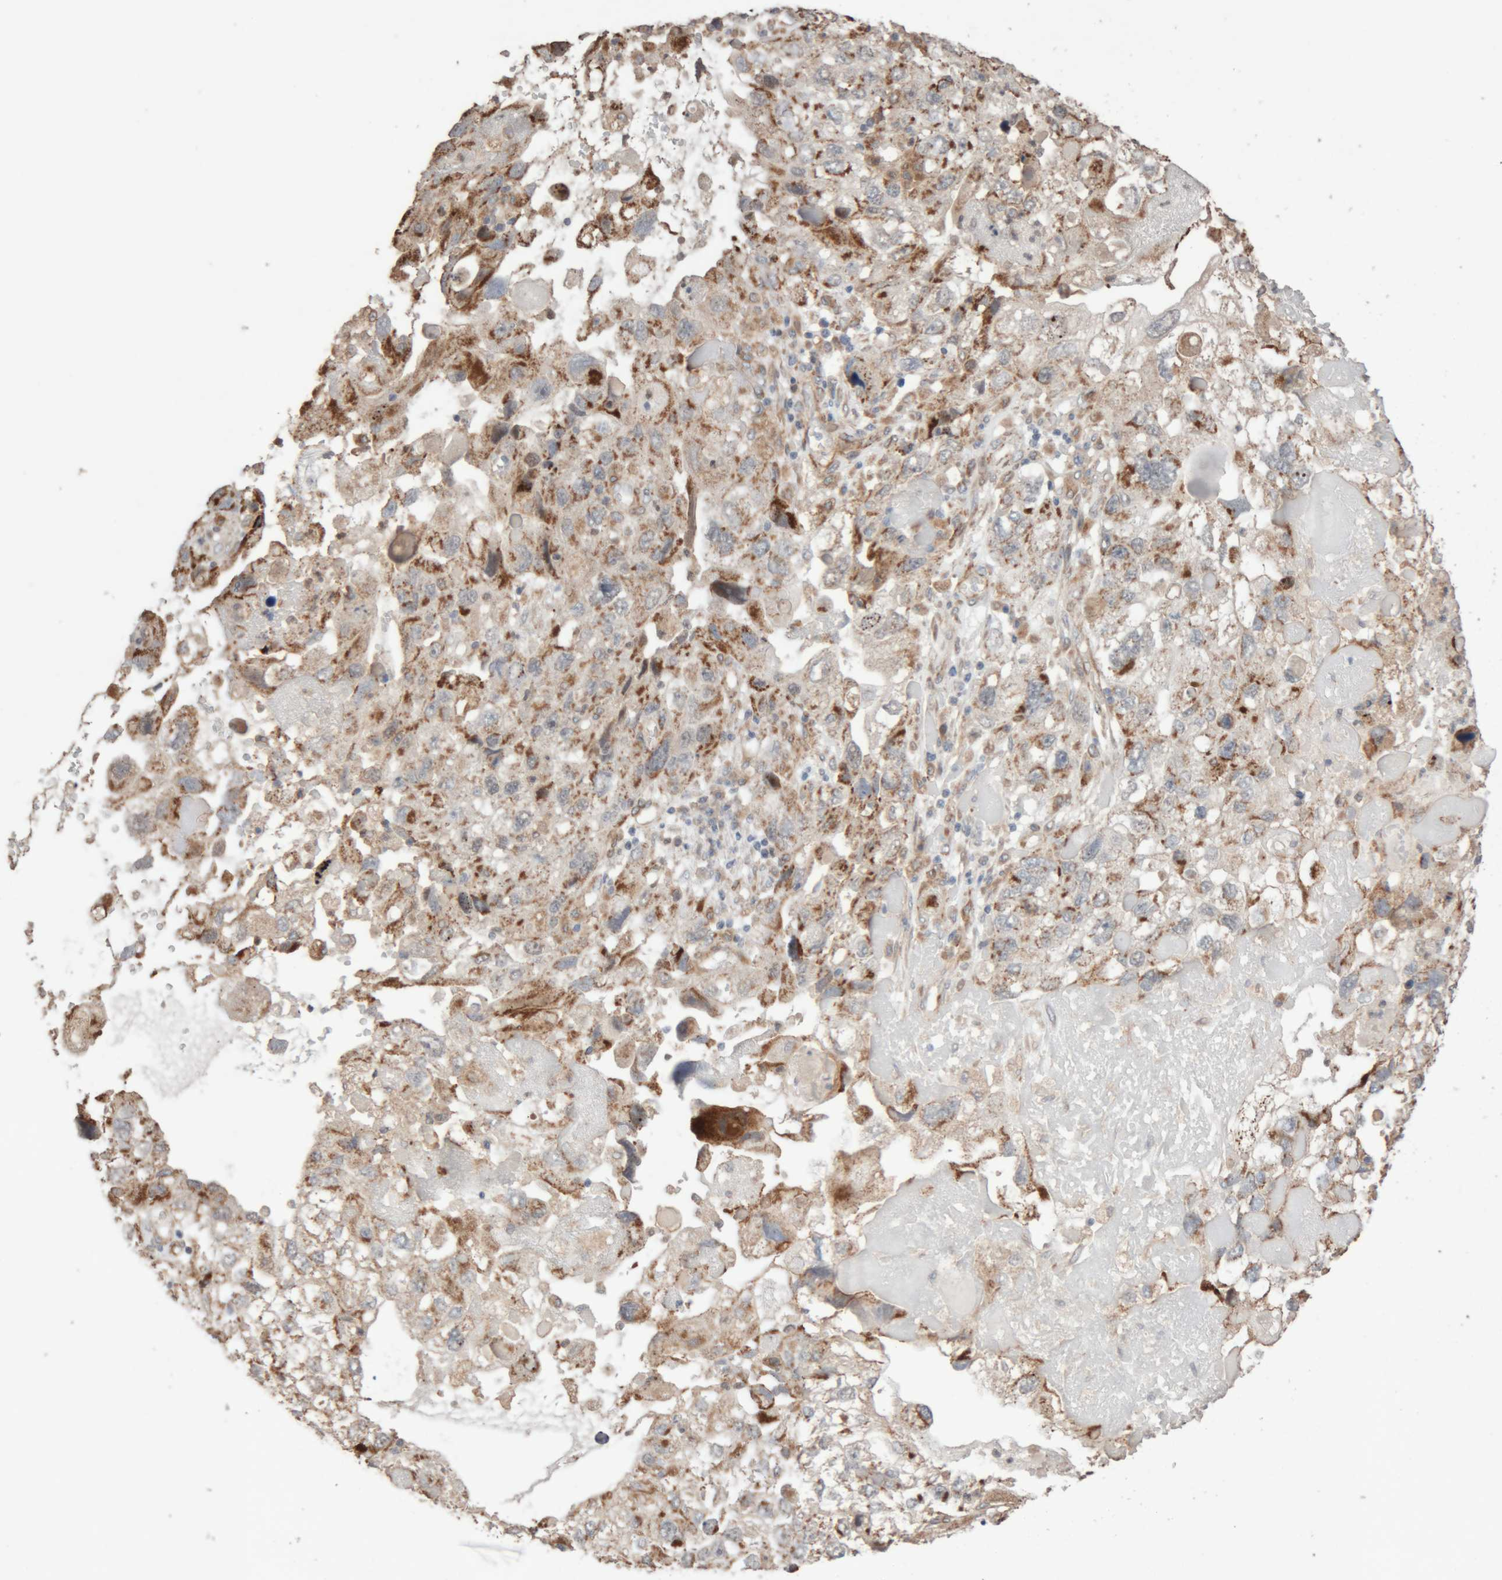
{"staining": {"intensity": "moderate", "quantity": "<25%", "location": "cytoplasmic/membranous"}, "tissue": "endometrial cancer", "cell_type": "Tumor cells", "image_type": "cancer", "snomed": [{"axis": "morphology", "description": "Adenocarcinoma, NOS"}, {"axis": "topography", "description": "Endometrium"}], "caption": "This is a micrograph of immunohistochemistry staining of adenocarcinoma (endometrial), which shows moderate positivity in the cytoplasmic/membranous of tumor cells.", "gene": "RAB32", "patient": {"sex": "female", "age": 49}}